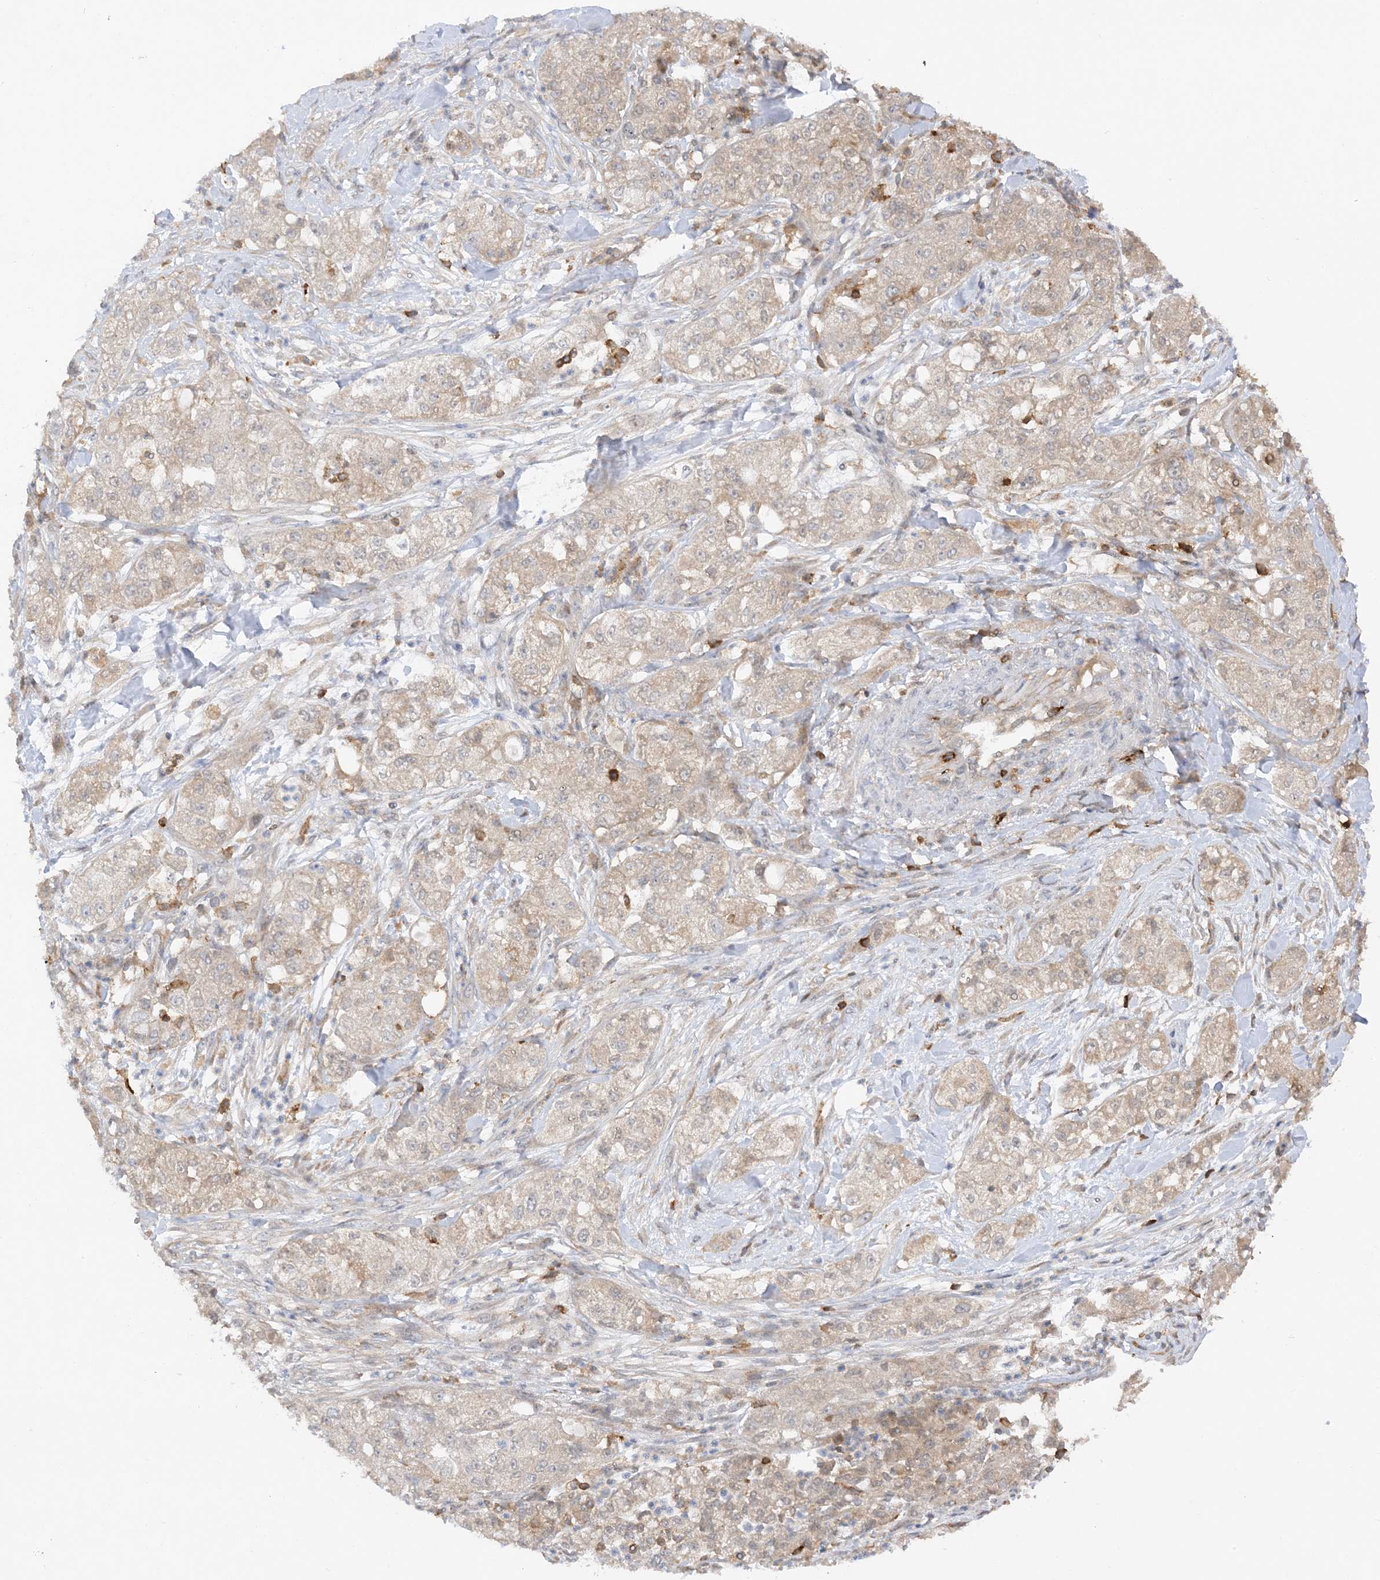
{"staining": {"intensity": "weak", "quantity": "25%-75%", "location": "cytoplasmic/membranous"}, "tissue": "pancreatic cancer", "cell_type": "Tumor cells", "image_type": "cancer", "snomed": [{"axis": "morphology", "description": "Adenocarcinoma, NOS"}, {"axis": "topography", "description": "Pancreas"}], "caption": "High-power microscopy captured an IHC photomicrograph of pancreatic cancer (adenocarcinoma), revealing weak cytoplasmic/membranous staining in about 25%-75% of tumor cells. (DAB IHC with brightfield microscopy, high magnification).", "gene": "PHACTR2", "patient": {"sex": "female", "age": 78}}